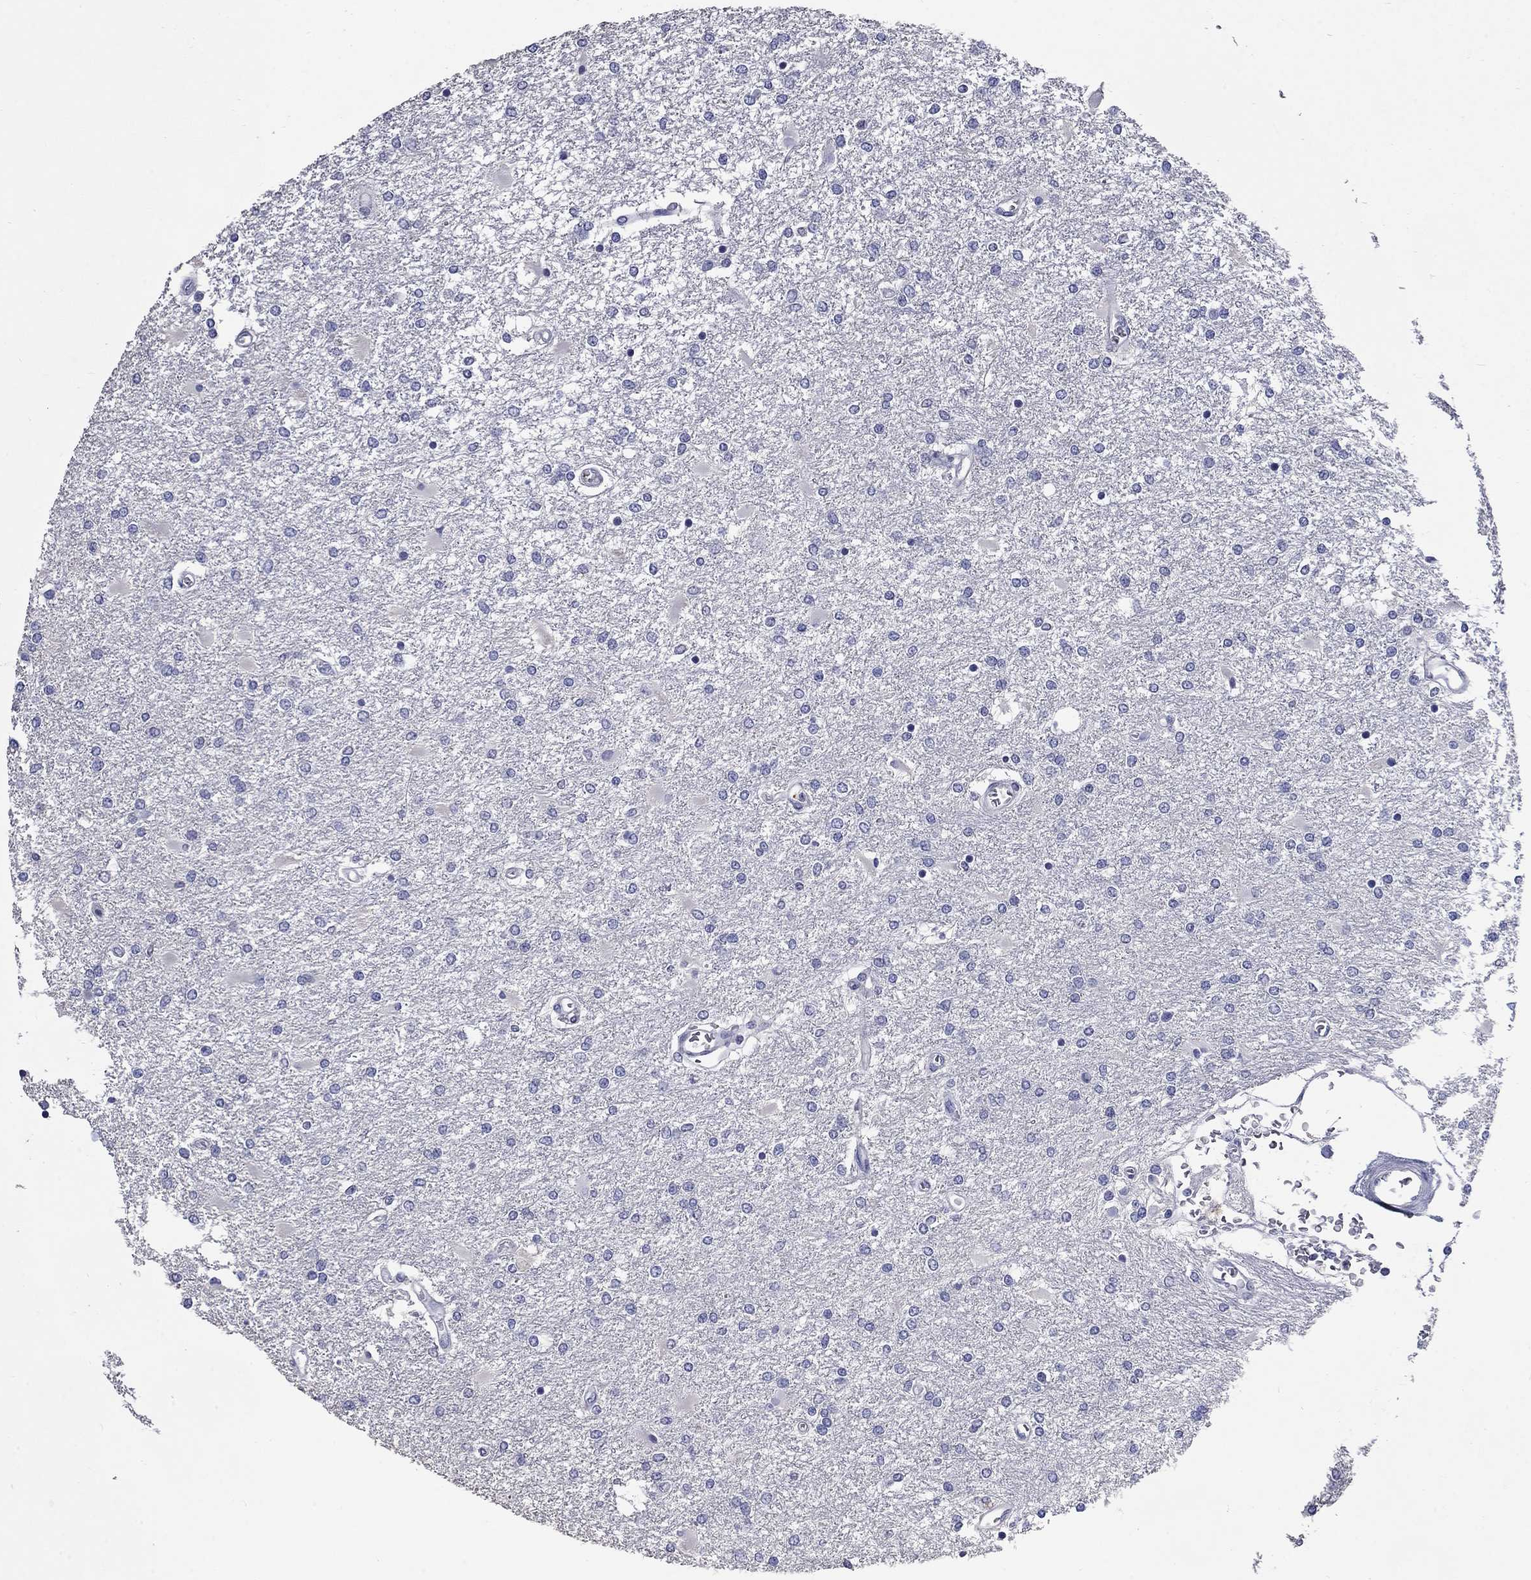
{"staining": {"intensity": "negative", "quantity": "none", "location": "none"}, "tissue": "glioma", "cell_type": "Tumor cells", "image_type": "cancer", "snomed": [{"axis": "morphology", "description": "Glioma, malignant, High grade"}, {"axis": "topography", "description": "Cerebral cortex"}], "caption": "This is a micrograph of IHC staining of malignant high-grade glioma, which shows no expression in tumor cells. (DAB immunohistochemistry (IHC) with hematoxylin counter stain).", "gene": "PLEK", "patient": {"sex": "male", "age": 79}}